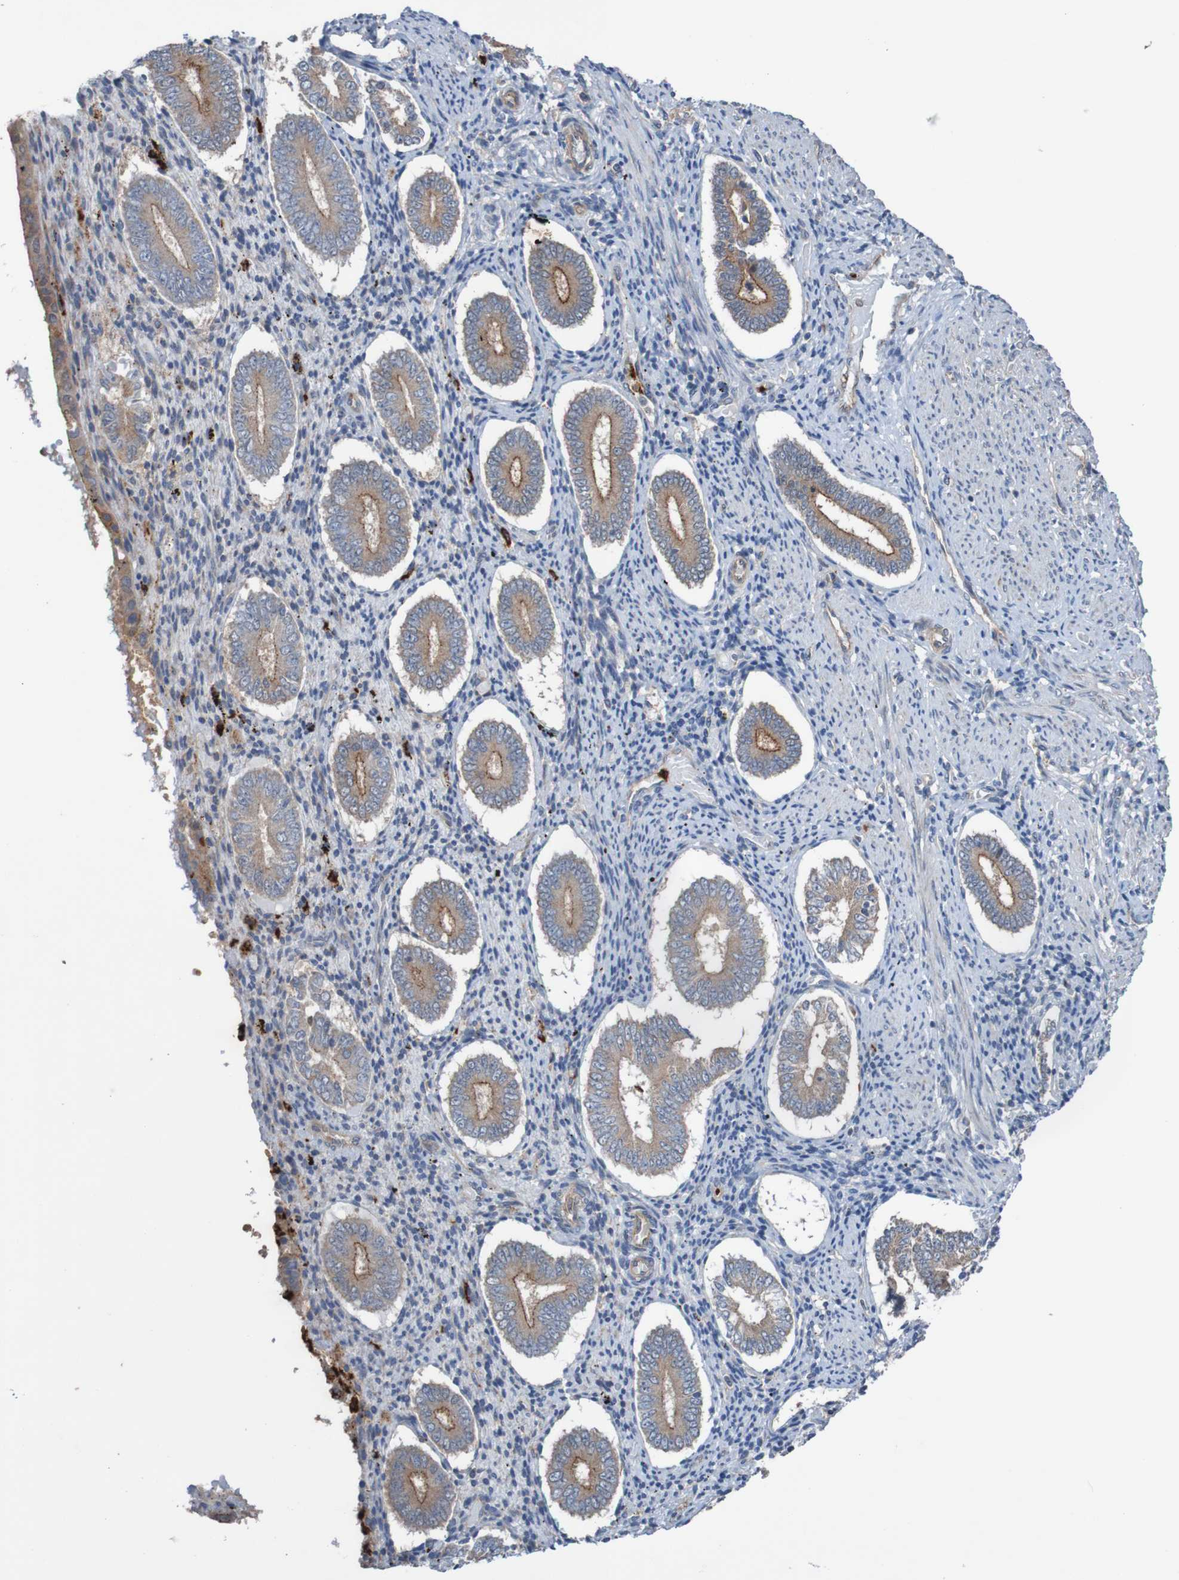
{"staining": {"intensity": "moderate", "quantity": "<25%", "location": "cytoplasmic/membranous"}, "tissue": "endometrium", "cell_type": "Cells in endometrial stroma", "image_type": "normal", "snomed": [{"axis": "morphology", "description": "Normal tissue, NOS"}, {"axis": "topography", "description": "Endometrium"}], "caption": "A brown stain shows moderate cytoplasmic/membranous staining of a protein in cells in endometrial stroma of normal human endometrium.", "gene": "ST8SIA6", "patient": {"sex": "female", "age": 42}}